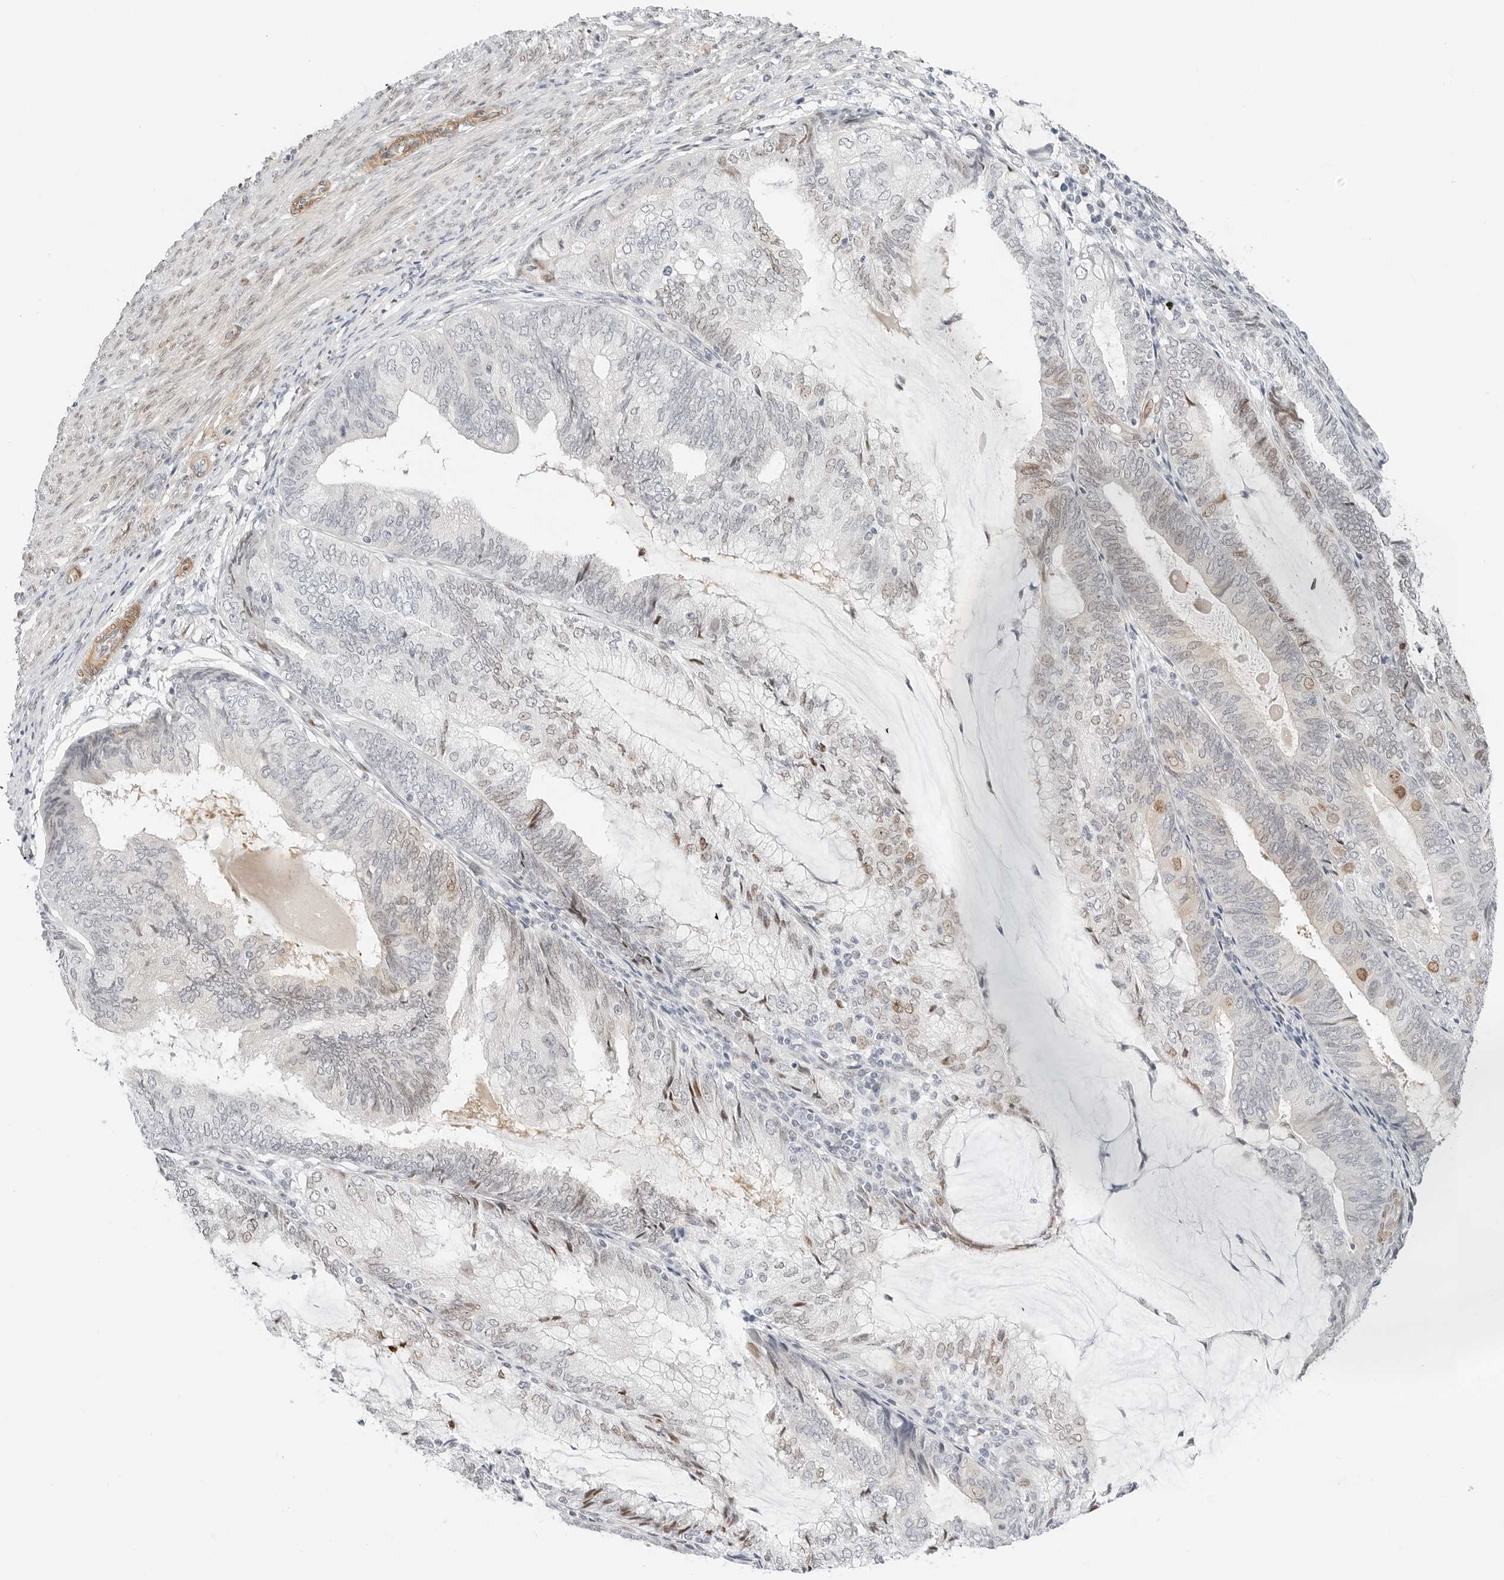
{"staining": {"intensity": "moderate", "quantity": "<25%", "location": "nuclear"}, "tissue": "endometrial cancer", "cell_type": "Tumor cells", "image_type": "cancer", "snomed": [{"axis": "morphology", "description": "Adenocarcinoma, NOS"}, {"axis": "topography", "description": "Endometrium"}], "caption": "Immunohistochemical staining of endometrial cancer displays low levels of moderate nuclear protein expression in about <25% of tumor cells.", "gene": "SPIDR", "patient": {"sex": "female", "age": 81}}